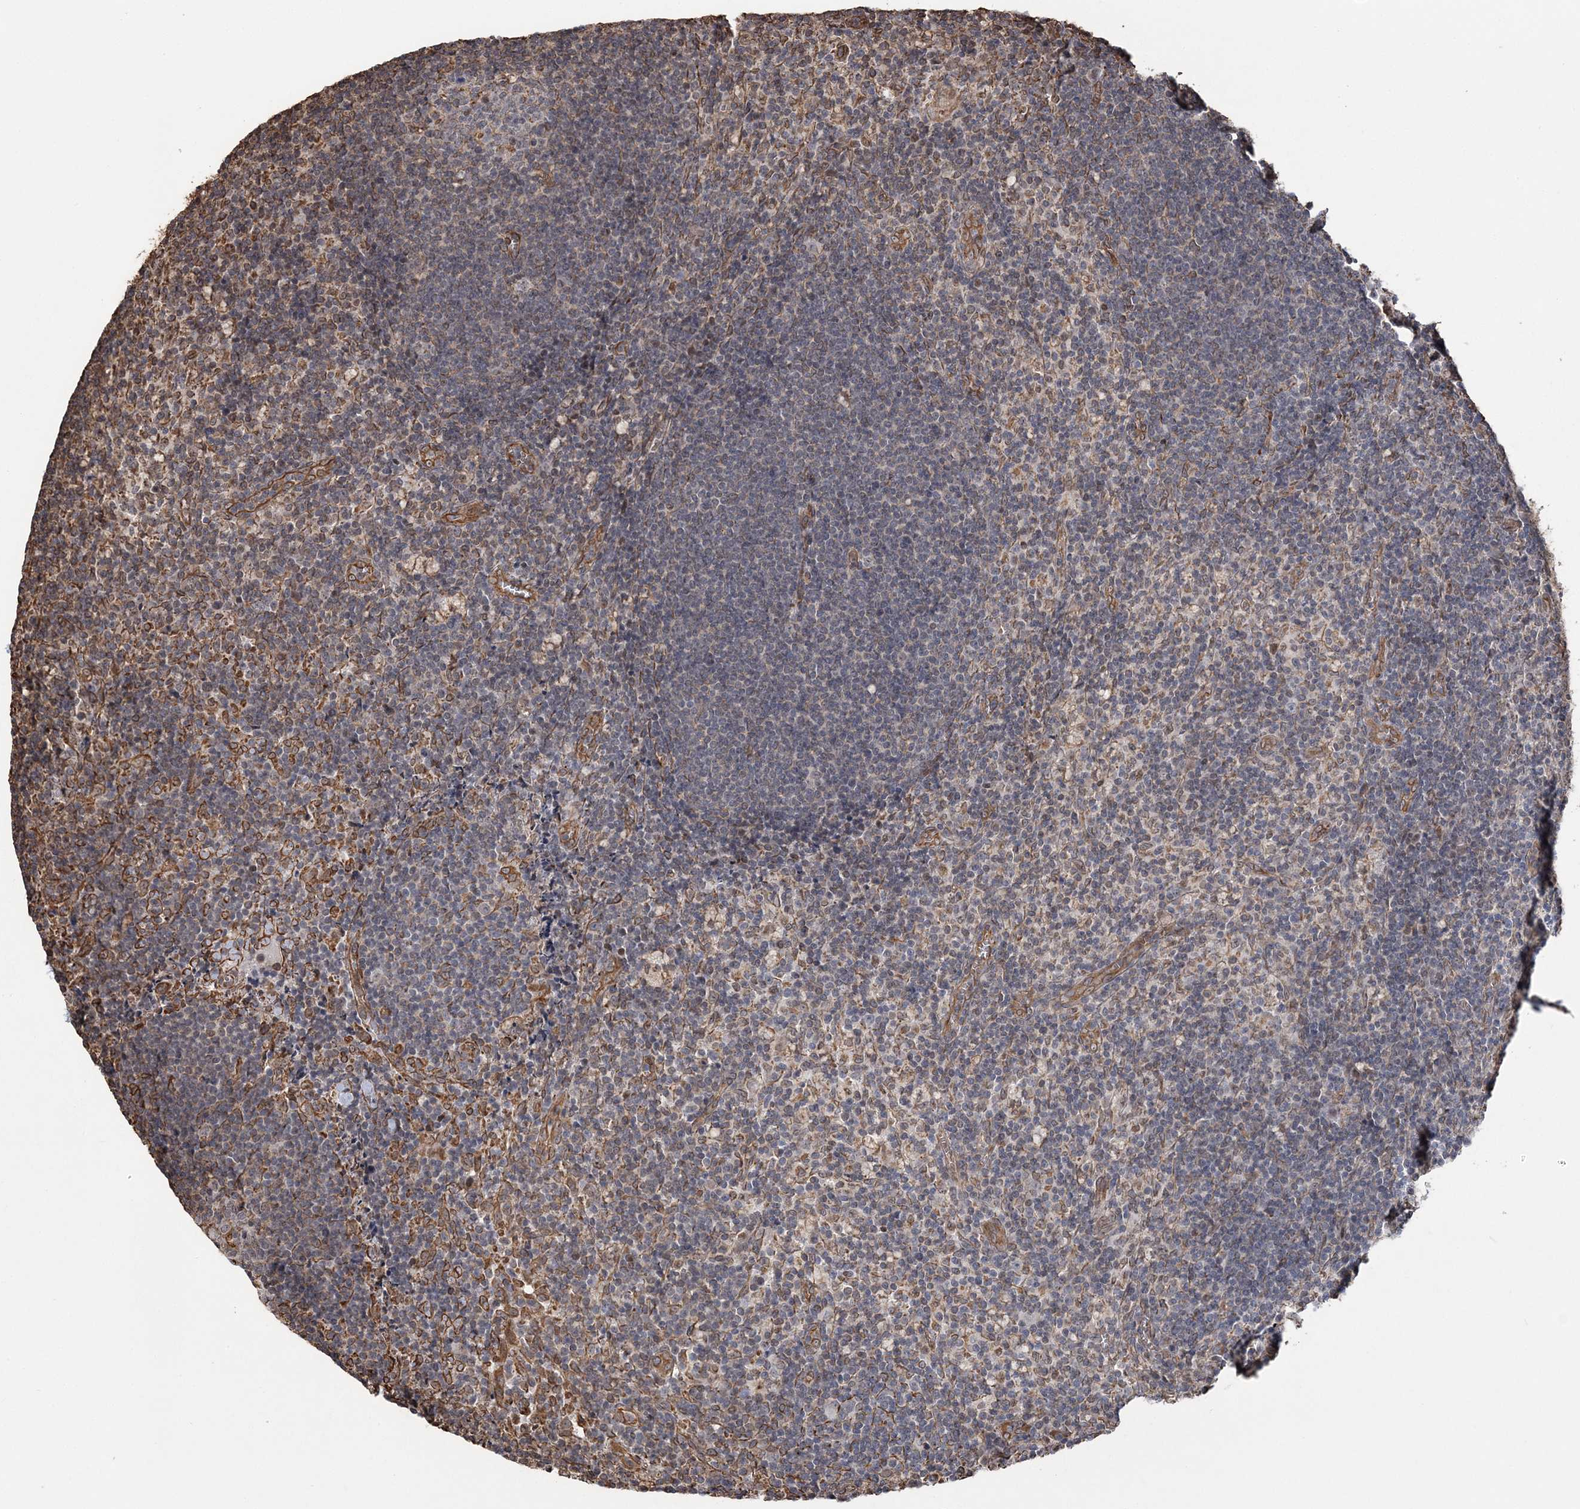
{"staining": {"intensity": "negative", "quantity": "none", "location": "none"}, "tissue": "lymph node", "cell_type": "Germinal center cells", "image_type": "normal", "snomed": [{"axis": "morphology", "description": "Normal tissue, NOS"}, {"axis": "topography", "description": "Lymph node"}], "caption": "Germinal center cells are negative for brown protein staining in normal lymph node. (DAB (3,3'-diaminobenzidine) immunohistochemistry, high magnification).", "gene": "ATP11B", "patient": {"sex": "male", "age": 69}}